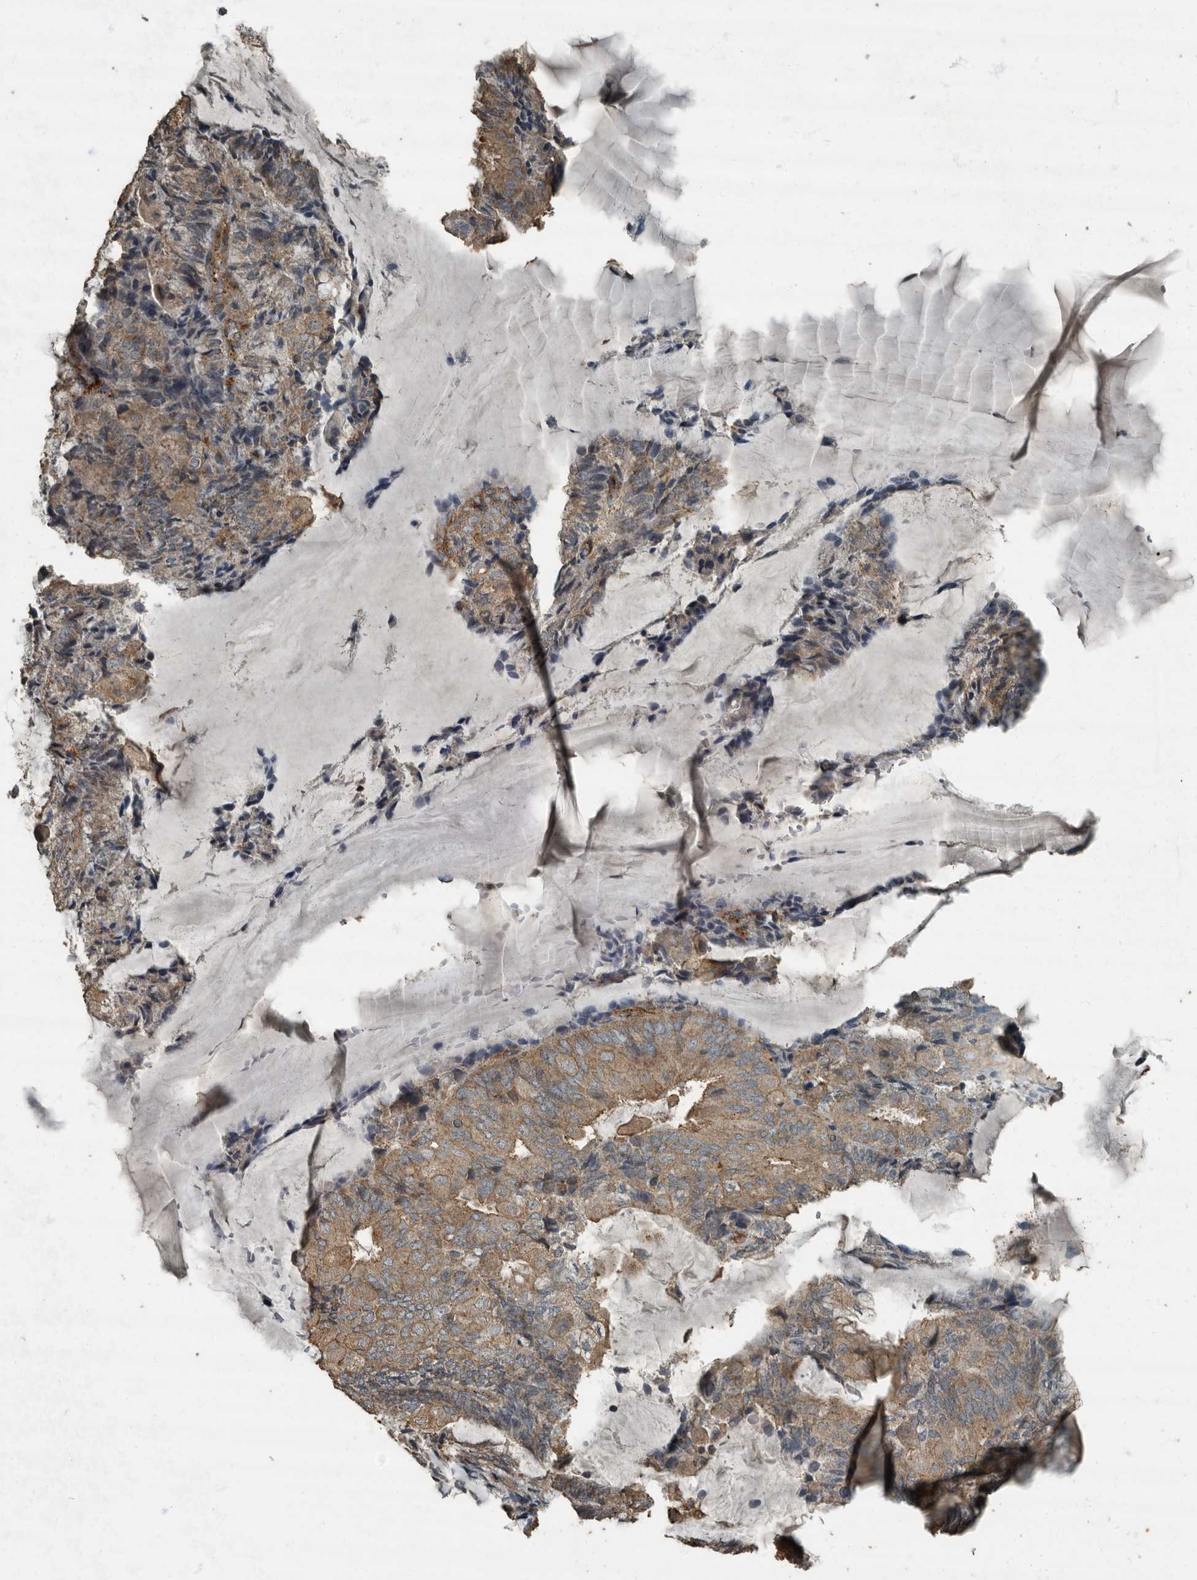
{"staining": {"intensity": "weak", "quantity": ">75%", "location": "cytoplasmic/membranous"}, "tissue": "endometrial cancer", "cell_type": "Tumor cells", "image_type": "cancer", "snomed": [{"axis": "morphology", "description": "Adenocarcinoma, NOS"}, {"axis": "topography", "description": "Endometrium"}], "caption": "Brown immunohistochemical staining in human endometrial cancer (adenocarcinoma) exhibits weak cytoplasmic/membranous positivity in about >75% of tumor cells.", "gene": "IL15RA", "patient": {"sex": "female", "age": 81}}